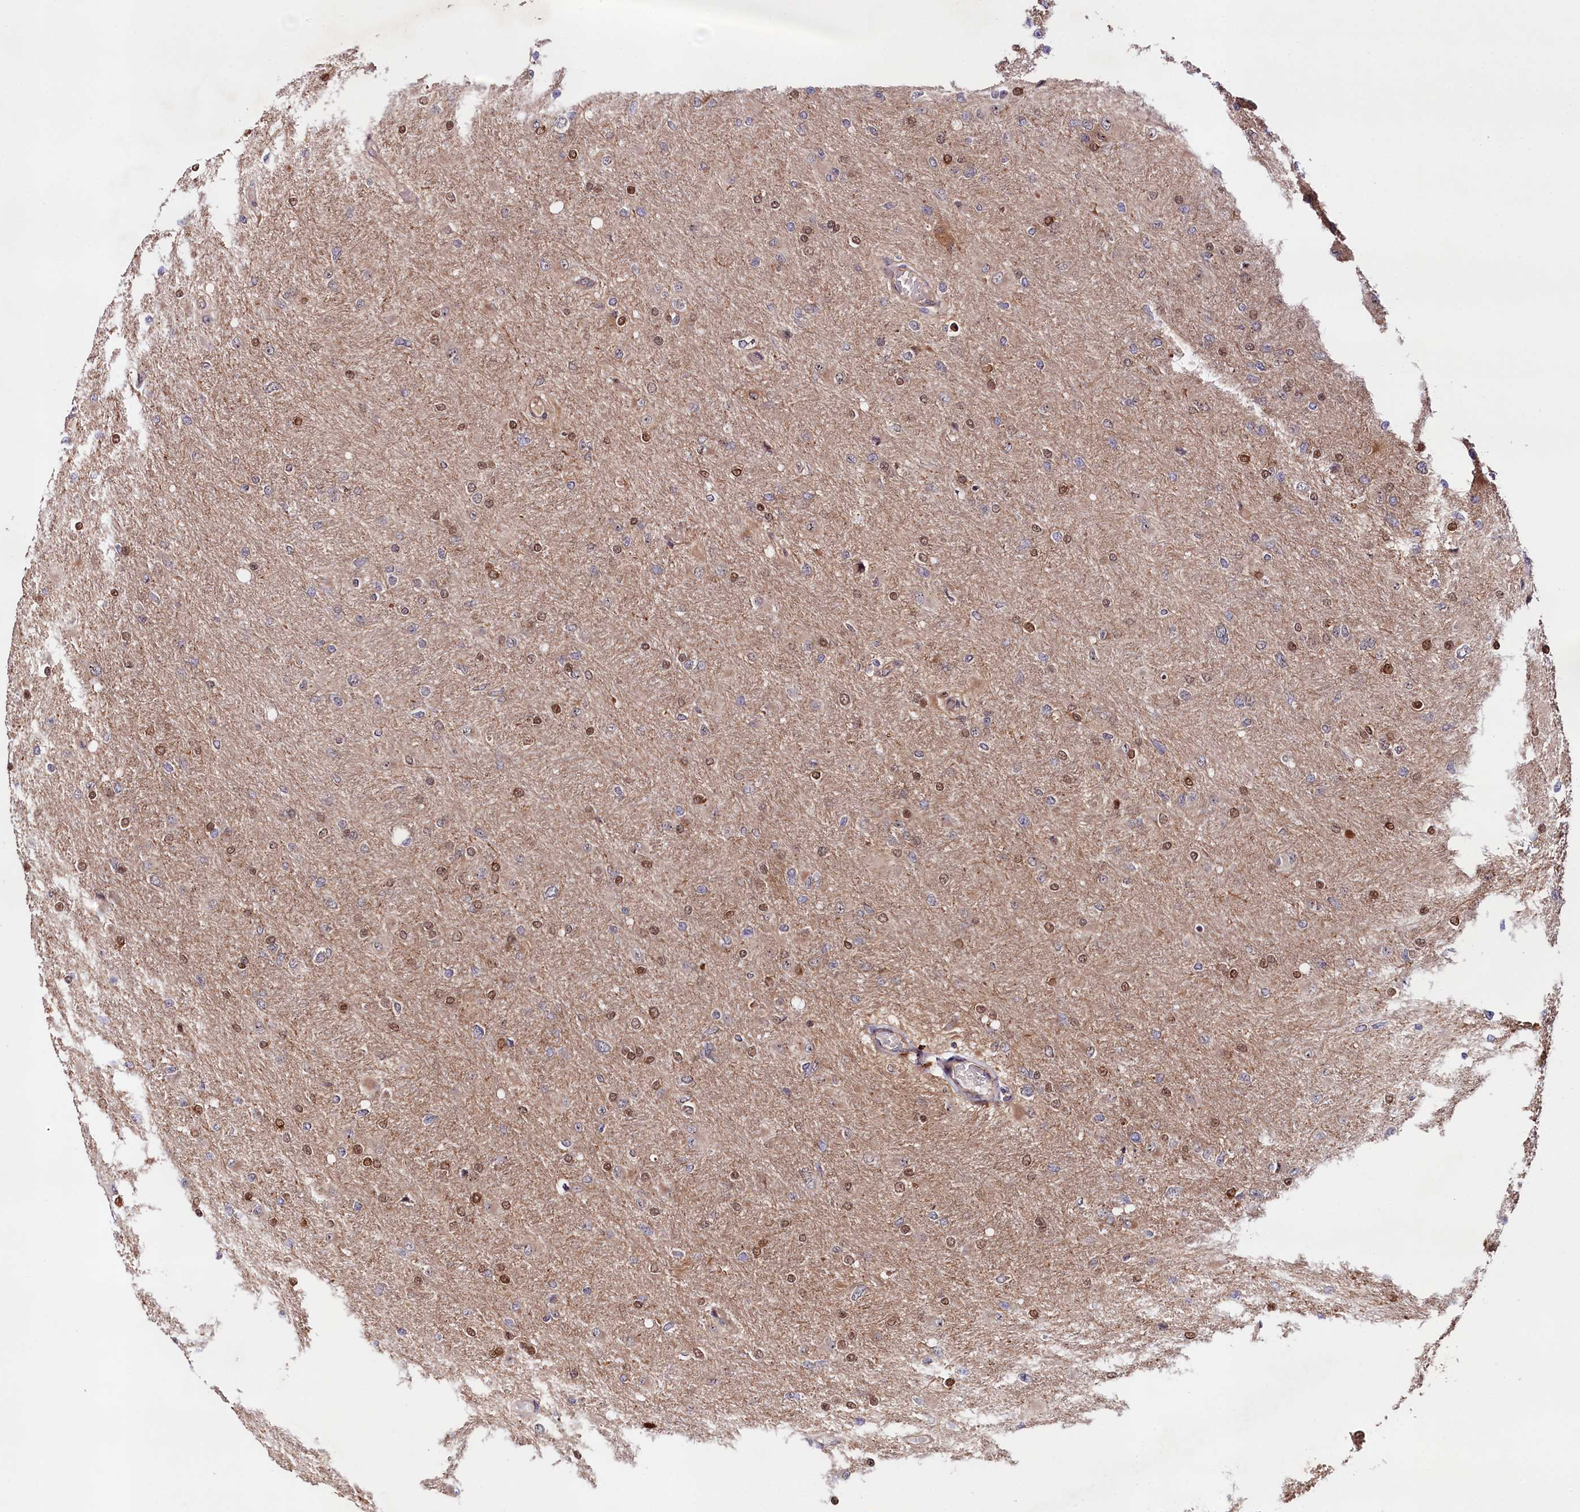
{"staining": {"intensity": "moderate", "quantity": "<25%", "location": "cytoplasmic/membranous,nuclear"}, "tissue": "glioma", "cell_type": "Tumor cells", "image_type": "cancer", "snomed": [{"axis": "morphology", "description": "Glioma, malignant, High grade"}, {"axis": "topography", "description": "Cerebral cortex"}], "caption": "This is a histology image of IHC staining of glioma, which shows moderate staining in the cytoplasmic/membranous and nuclear of tumor cells.", "gene": "NEDD1", "patient": {"sex": "female", "age": 36}}